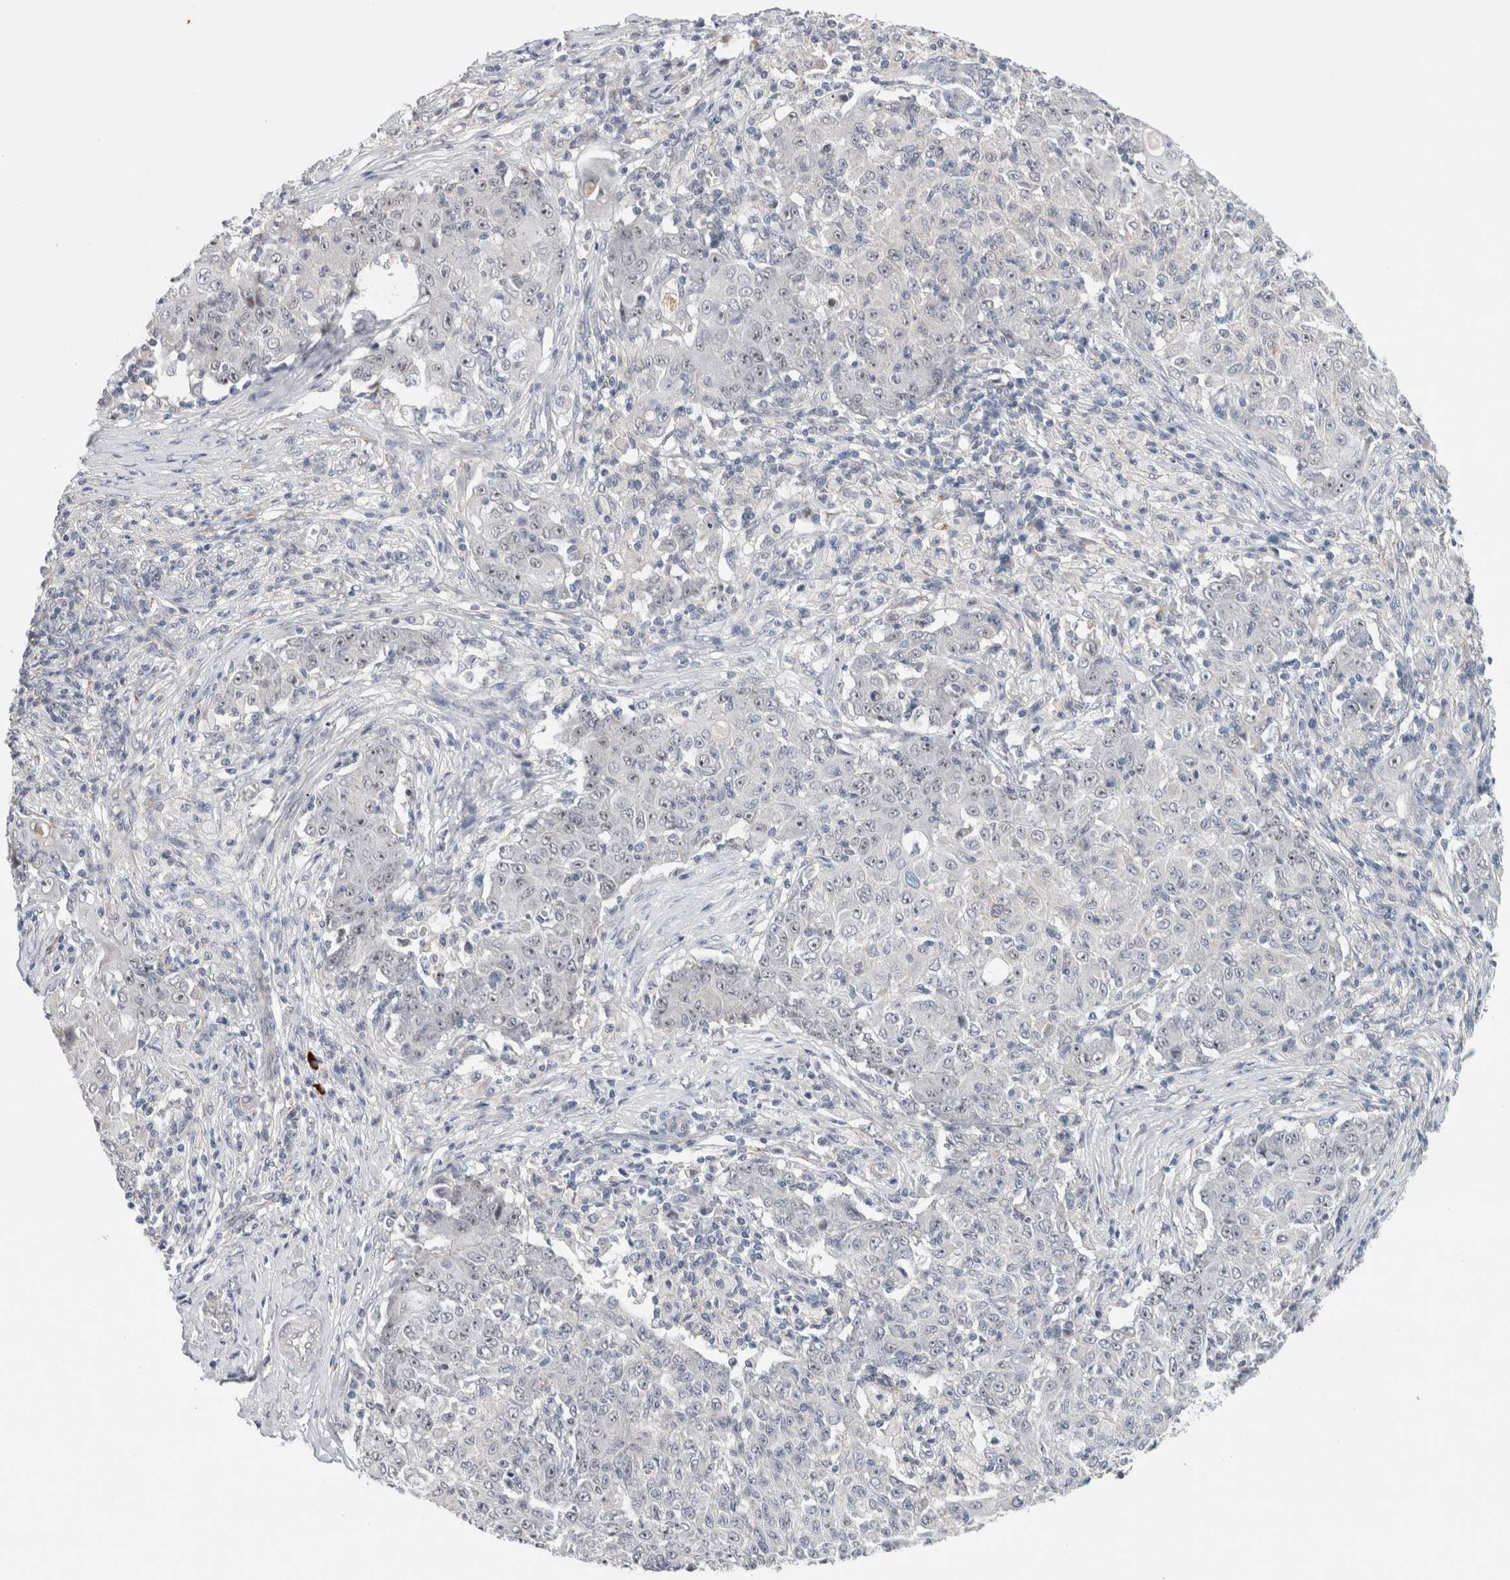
{"staining": {"intensity": "negative", "quantity": "none", "location": "none"}, "tissue": "ovarian cancer", "cell_type": "Tumor cells", "image_type": "cancer", "snomed": [{"axis": "morphology", "description": "Carcinoma, endometroid"}, {"axis": "topography", "description": "Ovary"}], "caption": "A micrograph of ovarian endometroid carcinoma stained for a protein shows no brown staining in tumor cells.", "gene": "HCN3", "patient": {"sex": "female", "age": 42}}